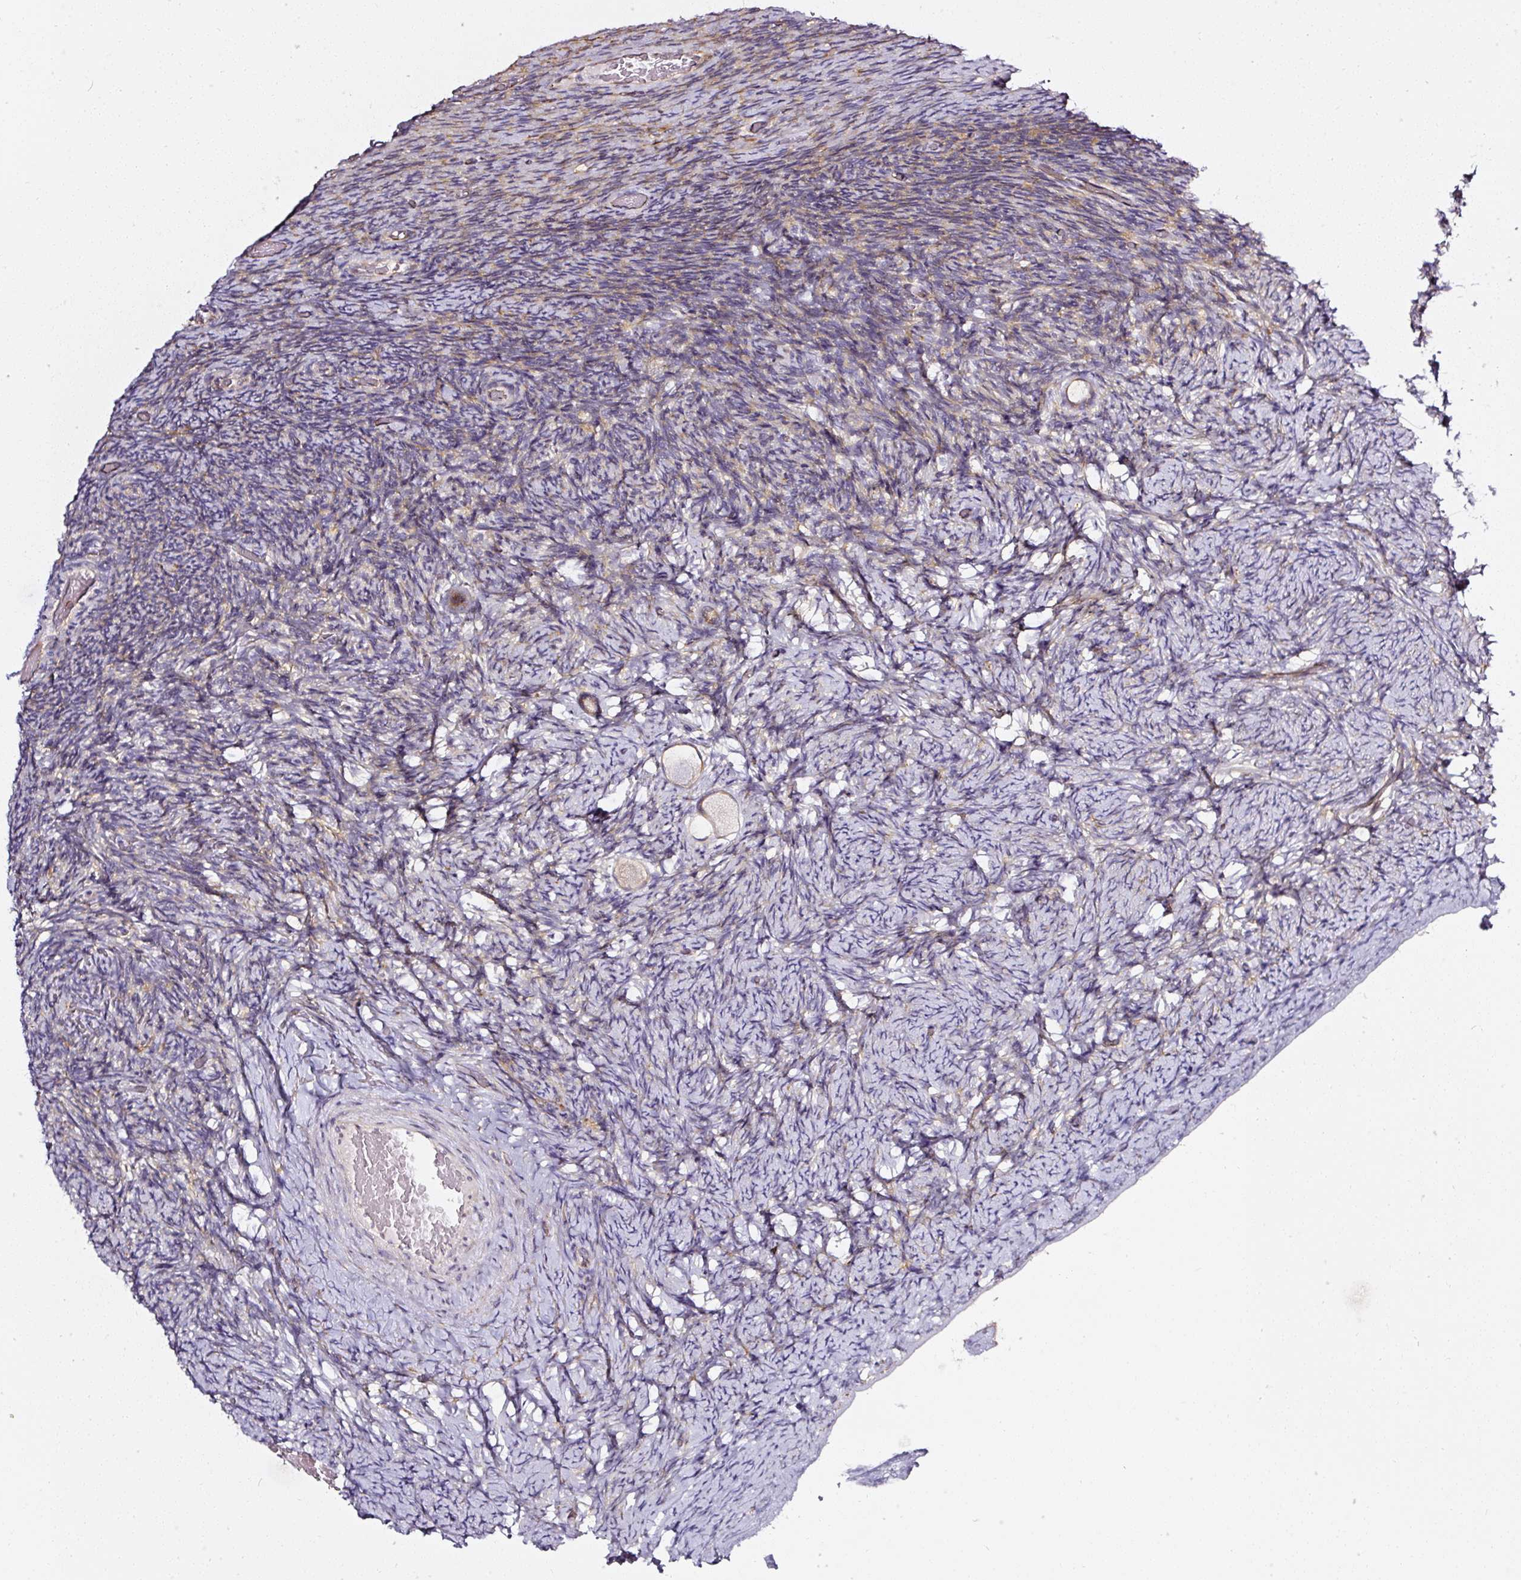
{"staining": {"intensity": "weak", "quantity": ">75%", "location": "cytoplasmic/membranous"}, "tissue": "ovary", "cell_type": "Follicle cells", "image_type": "normal", "snomed": [{"axis": "morphology", "description": "Normal tissue, NOS"}, {"axis": "topography", "description": "Ovary"}], "caption": "Protein analysis of benign ovary reveals weak cytoplasmic/membranous positivity in about >75% of follicle cells.", "gene": "RPL10A", "patient": {"sex": "female", "age": 34}}